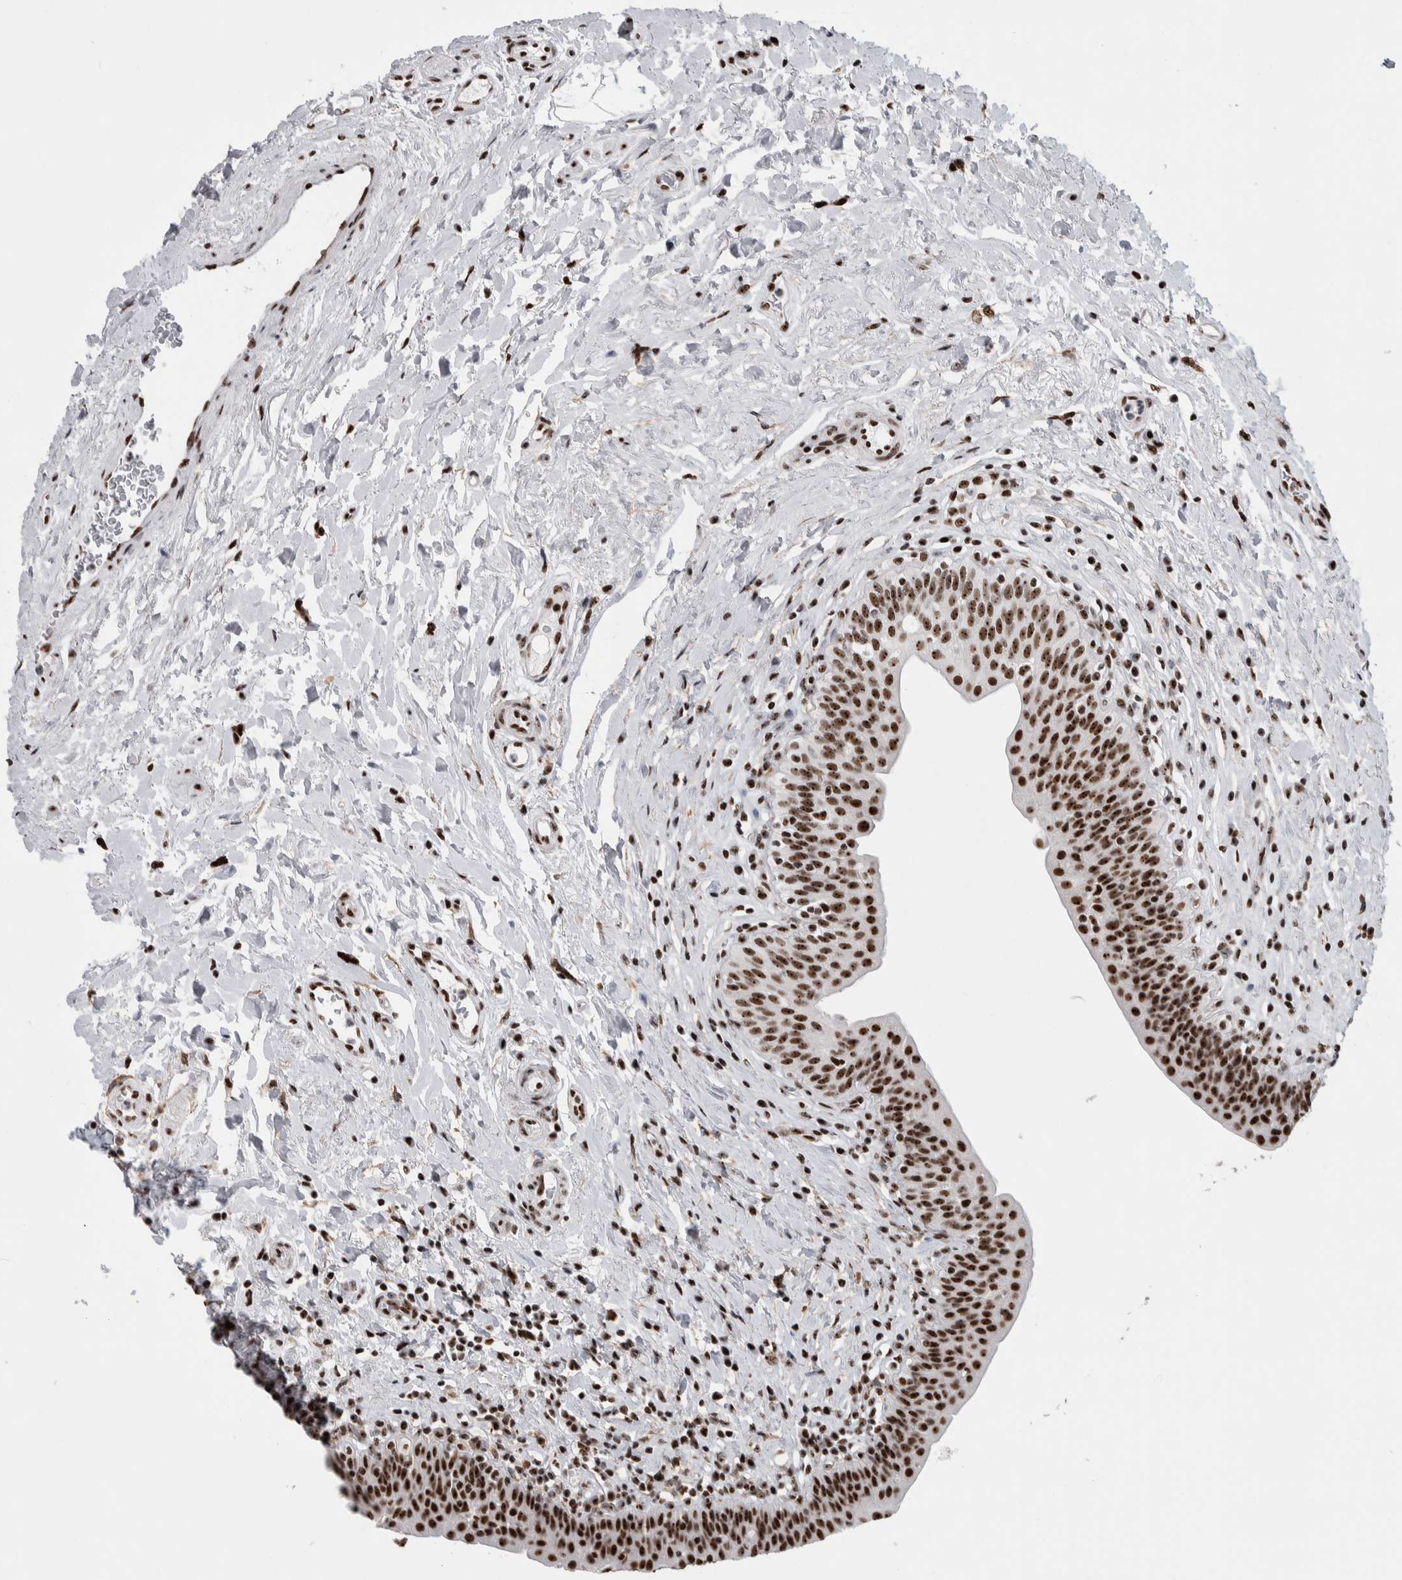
{"staining": {"intensity": "strong", "quantity": ">75%", "location": "nuclear"}, "tissue": "urinary bladder", "cell_type": "Urothelial cells", "image_type": "normal", "snomed": [{"axis": "morphology", "description": "Normal tissue, NOS"}, {"axis": "topography", "description": "Urinary bladder"}], "caption": "Normal urinary bladder demonstrates strong nuclear expression in about >75% of urothelial cells, visualized by immunohistochemistry.", "gene": "NCL", "patient": {"sex": "male", "age": 83}}